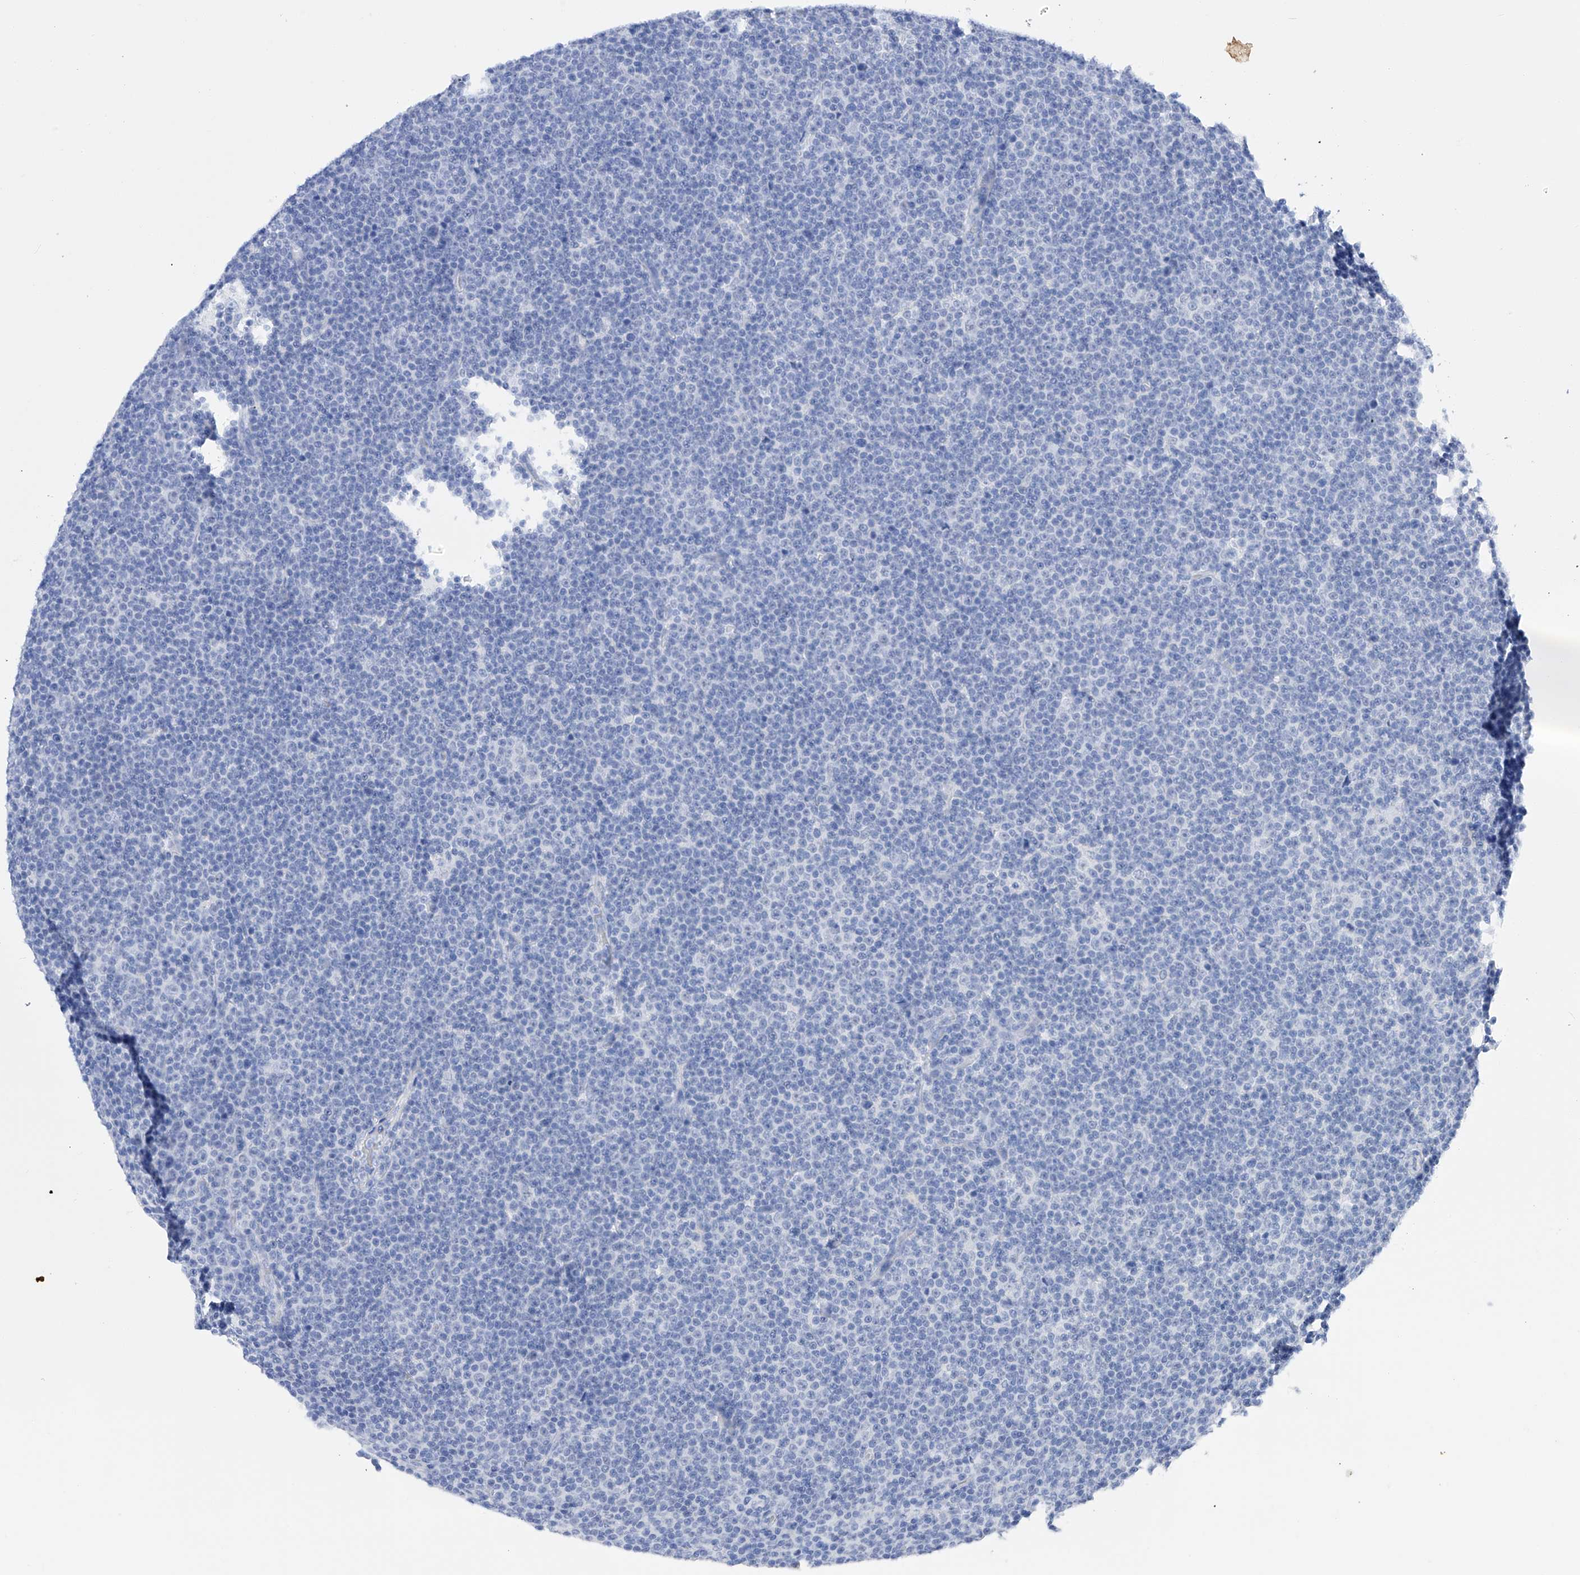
{"staining": {"intensity": "negative", "quantity": "none", "location": "none"}, "tissue": "lymphoma", "cell_type": "Tumor cells", "image_type": "cancer", "snomed": [{"axis": "morphology", "description": "Malignant lymphoma, non-Hodgkin's type, Low grade"}, {"axis": "topography", "description": "Lymph node"}], "caption": "A high-resolution photomicrograph shows immunohistochemistry (IHC) staining of low-grade malignant lymphoma, non-Hodgkin's type, which demonstrates no significant positivity in tumor cells.", "gene": "FLG", "patient": {"sex": "female", "age": 67}}